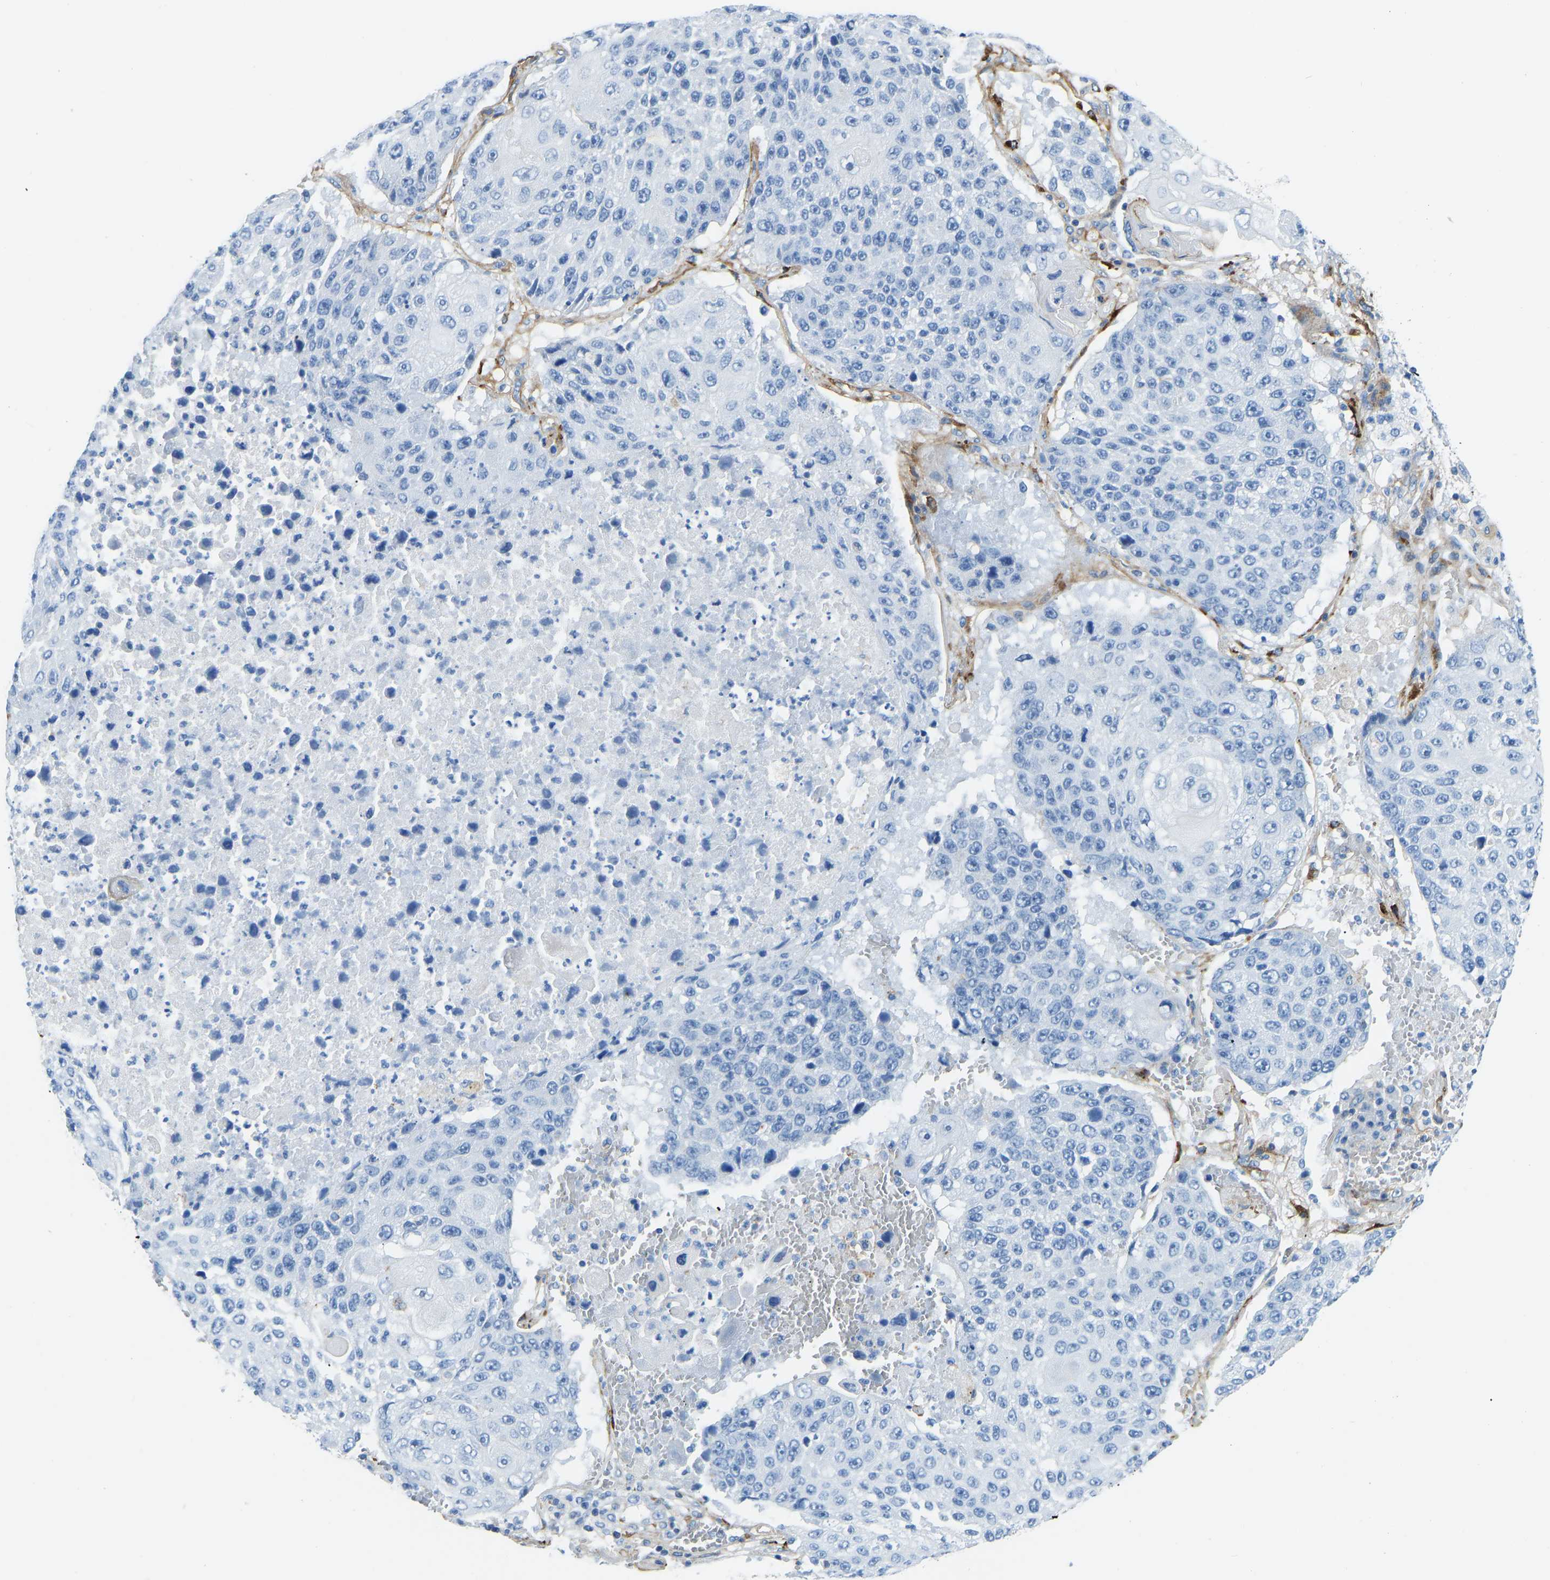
{"staining": {"intensity": "negative", "quantity": "none", "location": "none"}, "tissue": "lung cancer", "cell_type": "Tumor cells", "image_type": "cancer", "snomed": [{"axis": "morphology", "description": "Squamous cell carcinoma, NOS"}, {"axis": "topography", "description": "Lung"}], "caption": "Lung cancer was stained to show a protein in brown. There is no significant staining in tumor cells.", "gene": "COL15A1", "patient": {"sex": "male", "age": 61}}